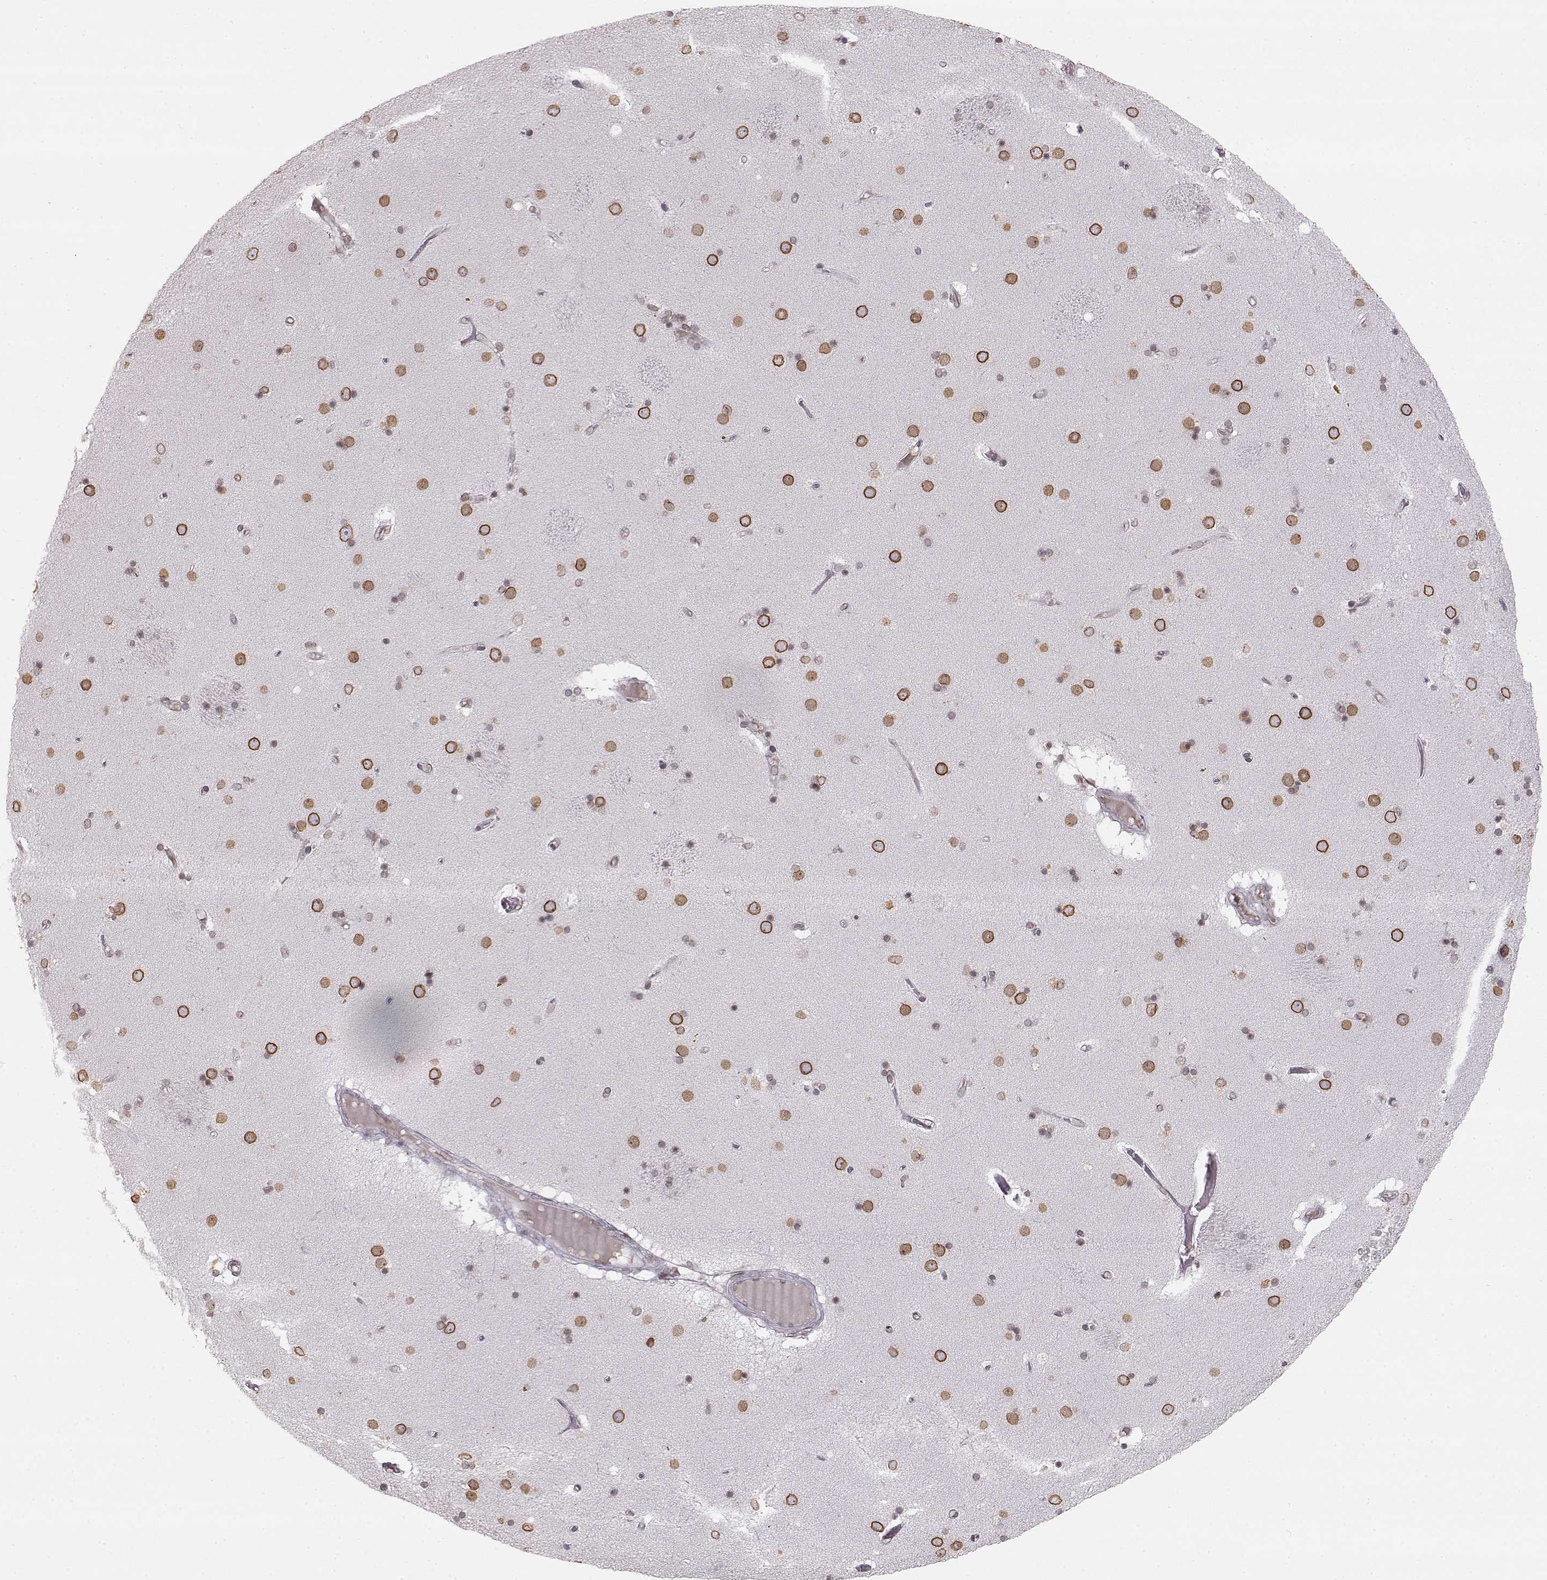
{"staining": {"intensity": "weak", "quantity": "<25%", "location": "cytoplasmic/membranous,nuclear"}, "tissue": "caudate", "cell_type": "Glial cells", "image_type": "normal", "snomed": [{"axis": "morphology", "description": "Normal tissue, NOS"}, {"axis": "topography", "description": "Lateral ventricle wall"}], "caption": "This is a image of immunohistochemistry staining of unremarkable caudate, which shows no staining in glial cells. (DAB (3,3'-diaminobenzidine) IHC with hematoxylin counter stain).", "gene": "DCAF12", "patient": {"sex": "male", "age": 54}}